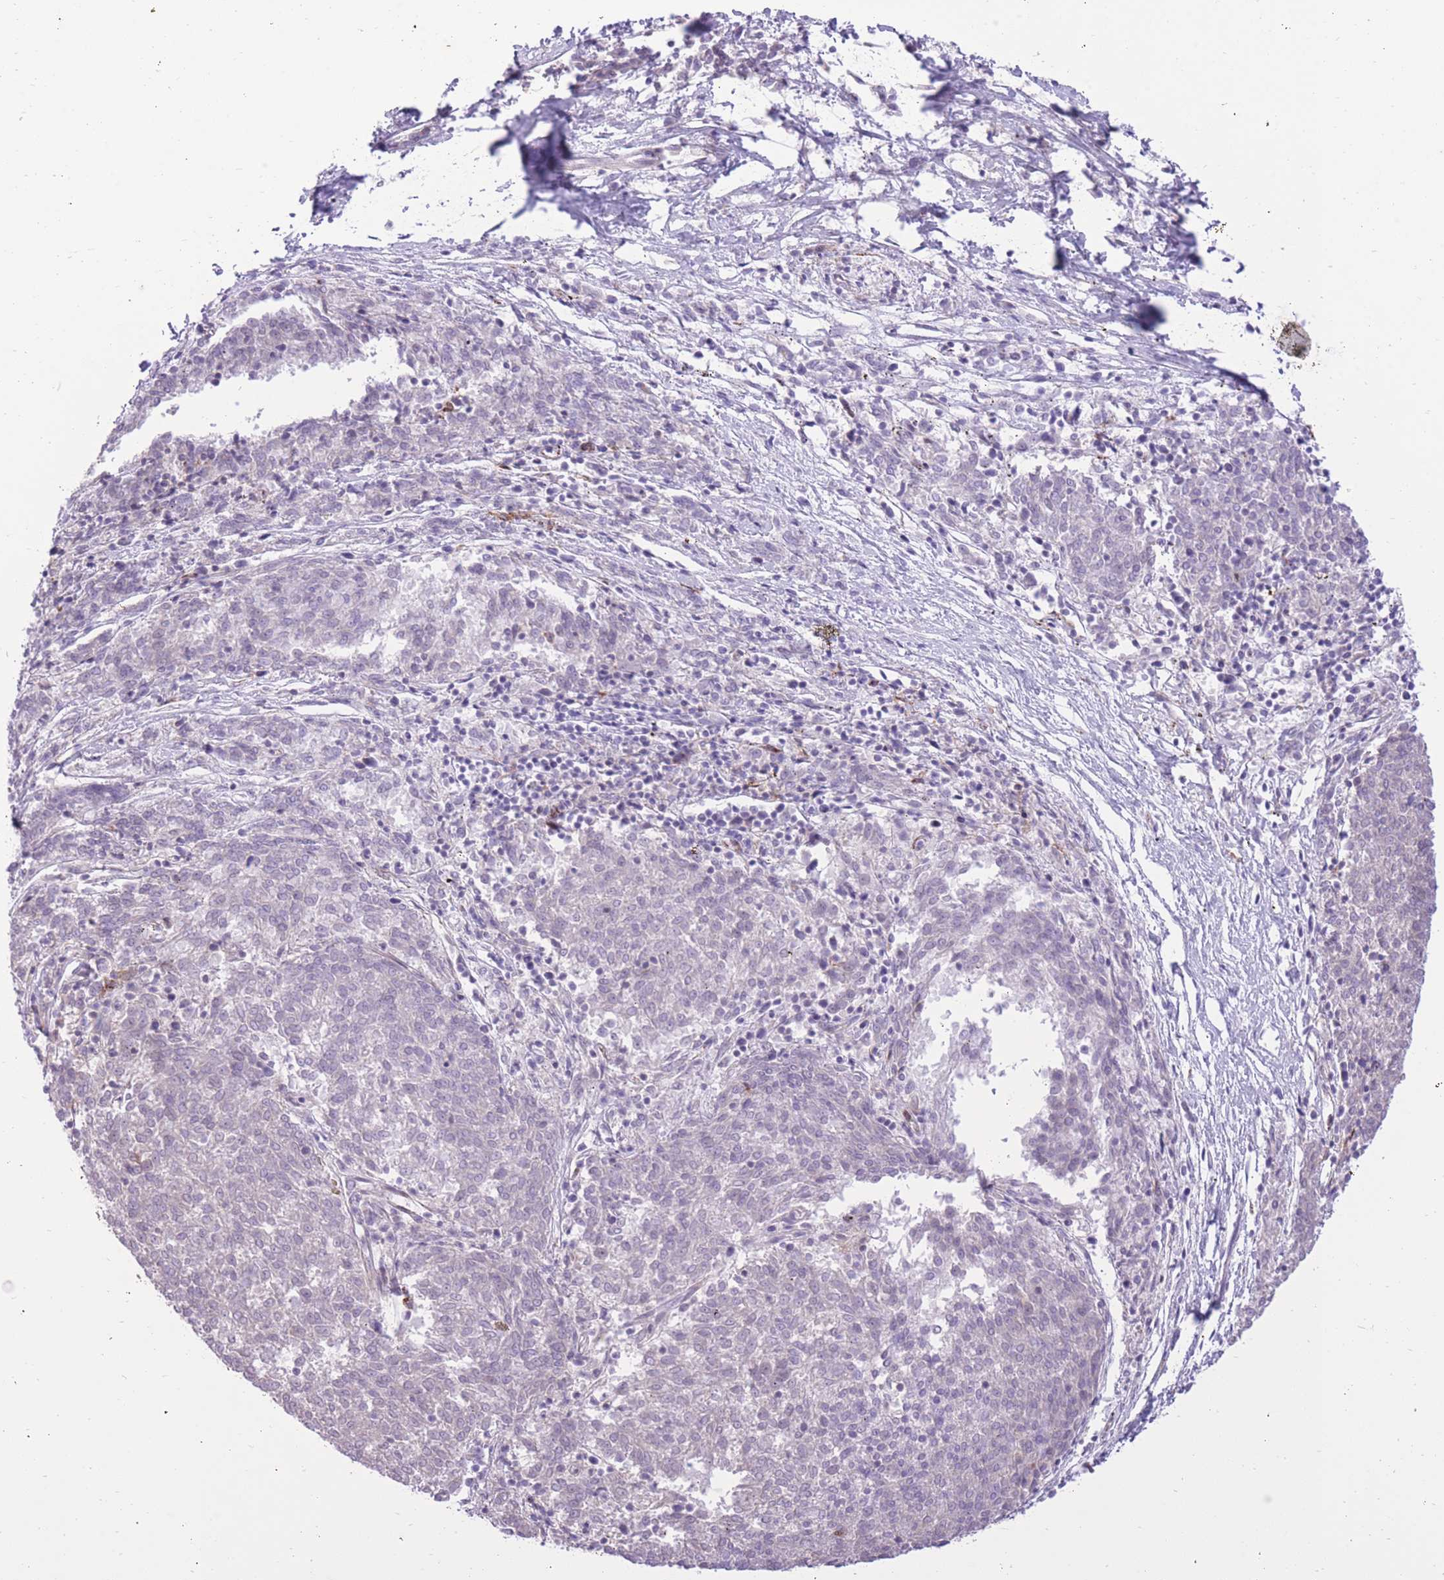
{"staining": {"intensity": "negative", "quantity": "none", "location": "none"}, "tissue": "melanoma", "cell_type": "Tumor cells", "image_type": "cancer", "snomed": [{"axis": "morphology", "description": "Malignant melanoma, NOS"}, {"axis": "topography", "description": "Skin"}], "caption": "The micrograph demonstrates no staining of tumor cells in malignant melanoma. (DAB (3,3'-diaminobenzidine) immunohistochemistry visualized using brightfield microscopy, high magnification).", "gene": "MEIS3", "patient": {"sex": "female", "age": 72}}